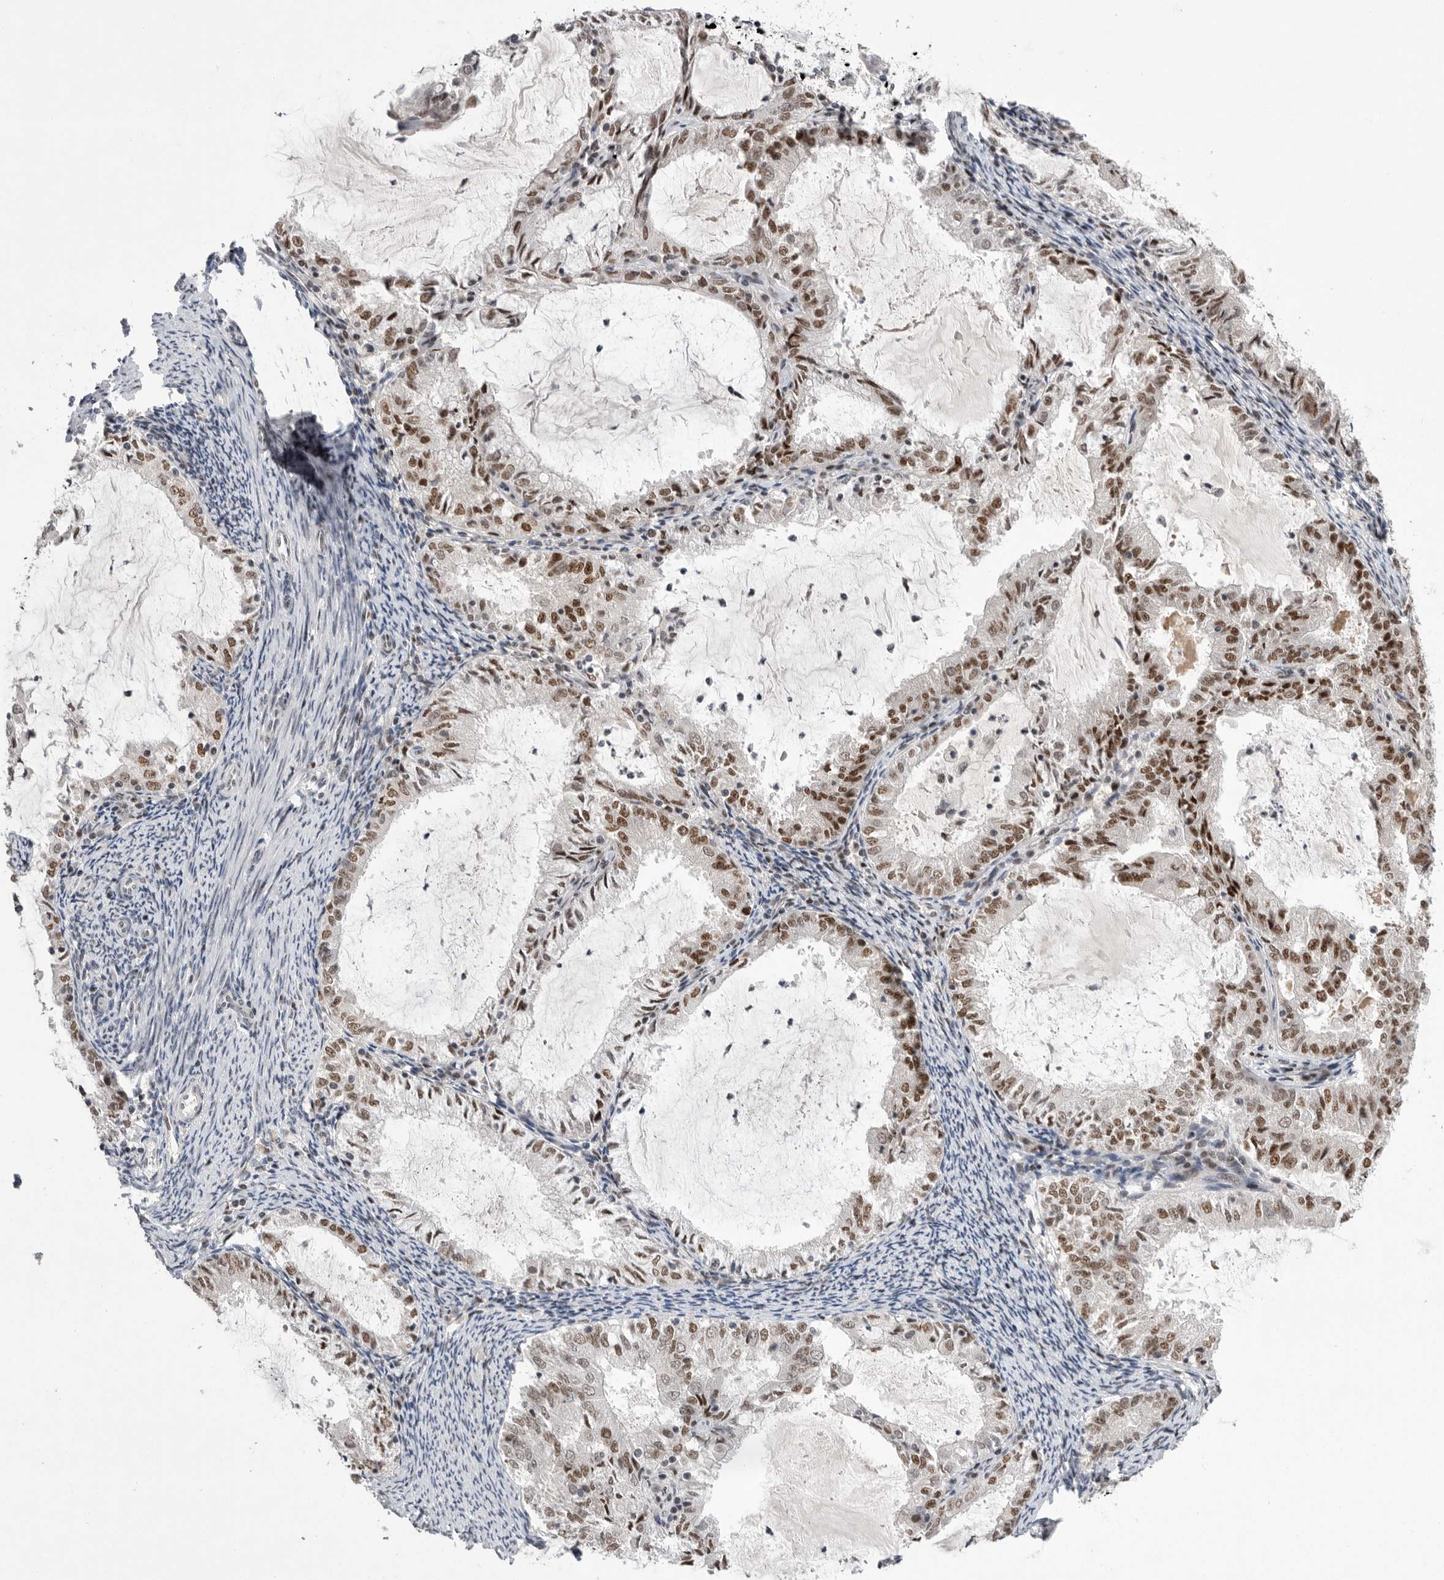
{"staining": {"intensity": "moderate", "quantity": ">75%", "location": "nuclear"}, "tissue": "endometrial cancer", "cell_type": "Tumor cells", "image_type": "cancer", "snomed": [{"axis": "morphology", "description": "Adenocarcinoma, NOS"}, {"axis": "topography", "description": "Endometrium"}], "caption": "DAB (3,3'-diaminobenzidine) immunohistochemical staining of endometrial cancer (adenocarcinoma) exhibits moderate nuclear protein positivity in approximately >75% of tumor cells.", "gene": "POU5F1", "patient": {"sex": "female", "age": 57}}